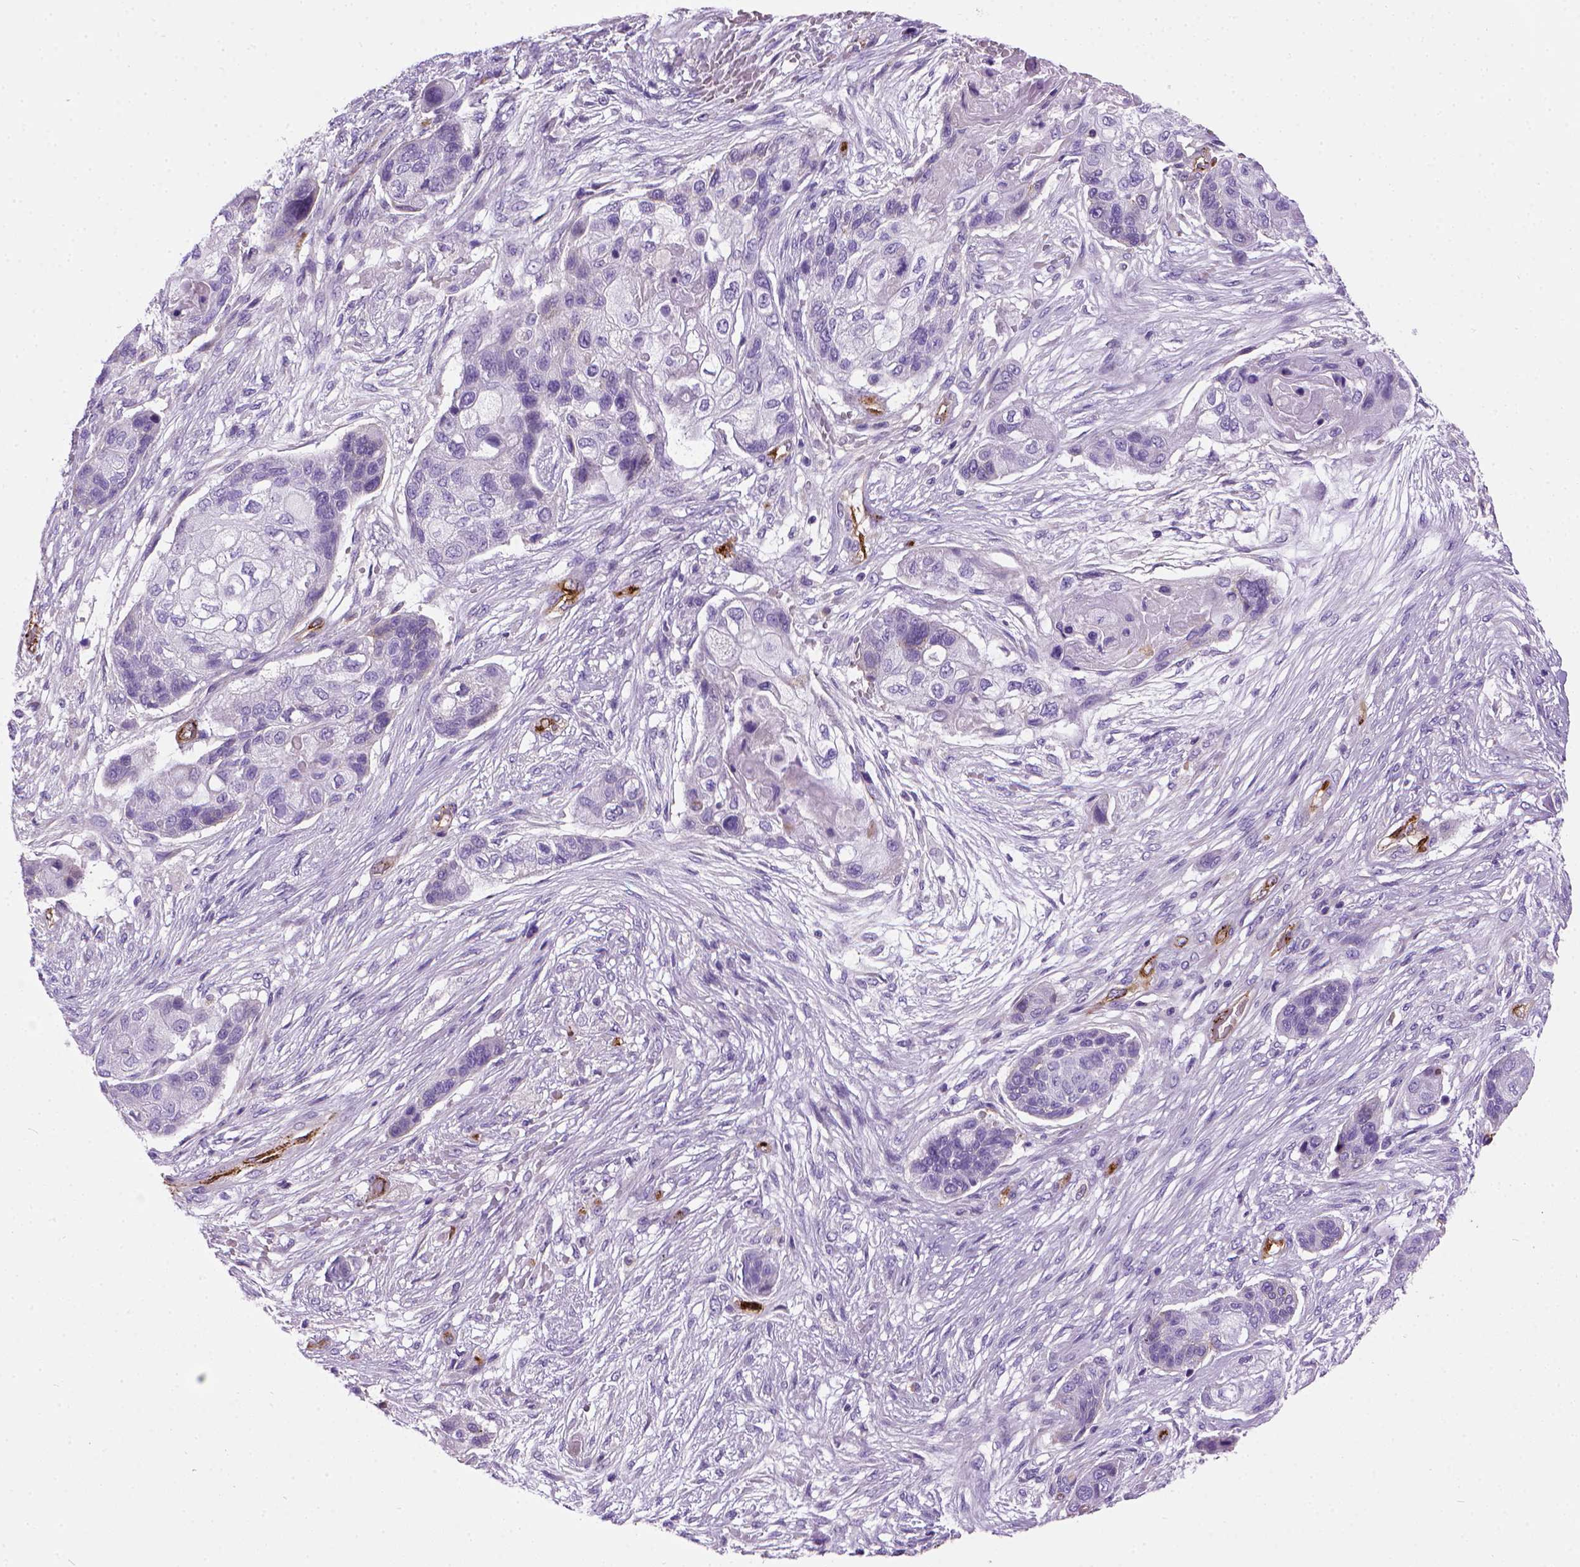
{"staining": {"intensity": "negative", "quantity": "none", "location": "none"}, "tissue": "lung cancer", "cell_type": "Tumor cells", "image_type": "cancer", "snomed": [{"axis": "morphology", "description": "Squamous cell carcinoma, NOS"}, {"axis": "topography", "description": "Lung"}], "caption": "An immunohistochemistry image of lung cancer is shown. There is no staining in tumor cells of lung cancer.", "gene": "VWF", "patient": {"sex": "male", "age": 69}}